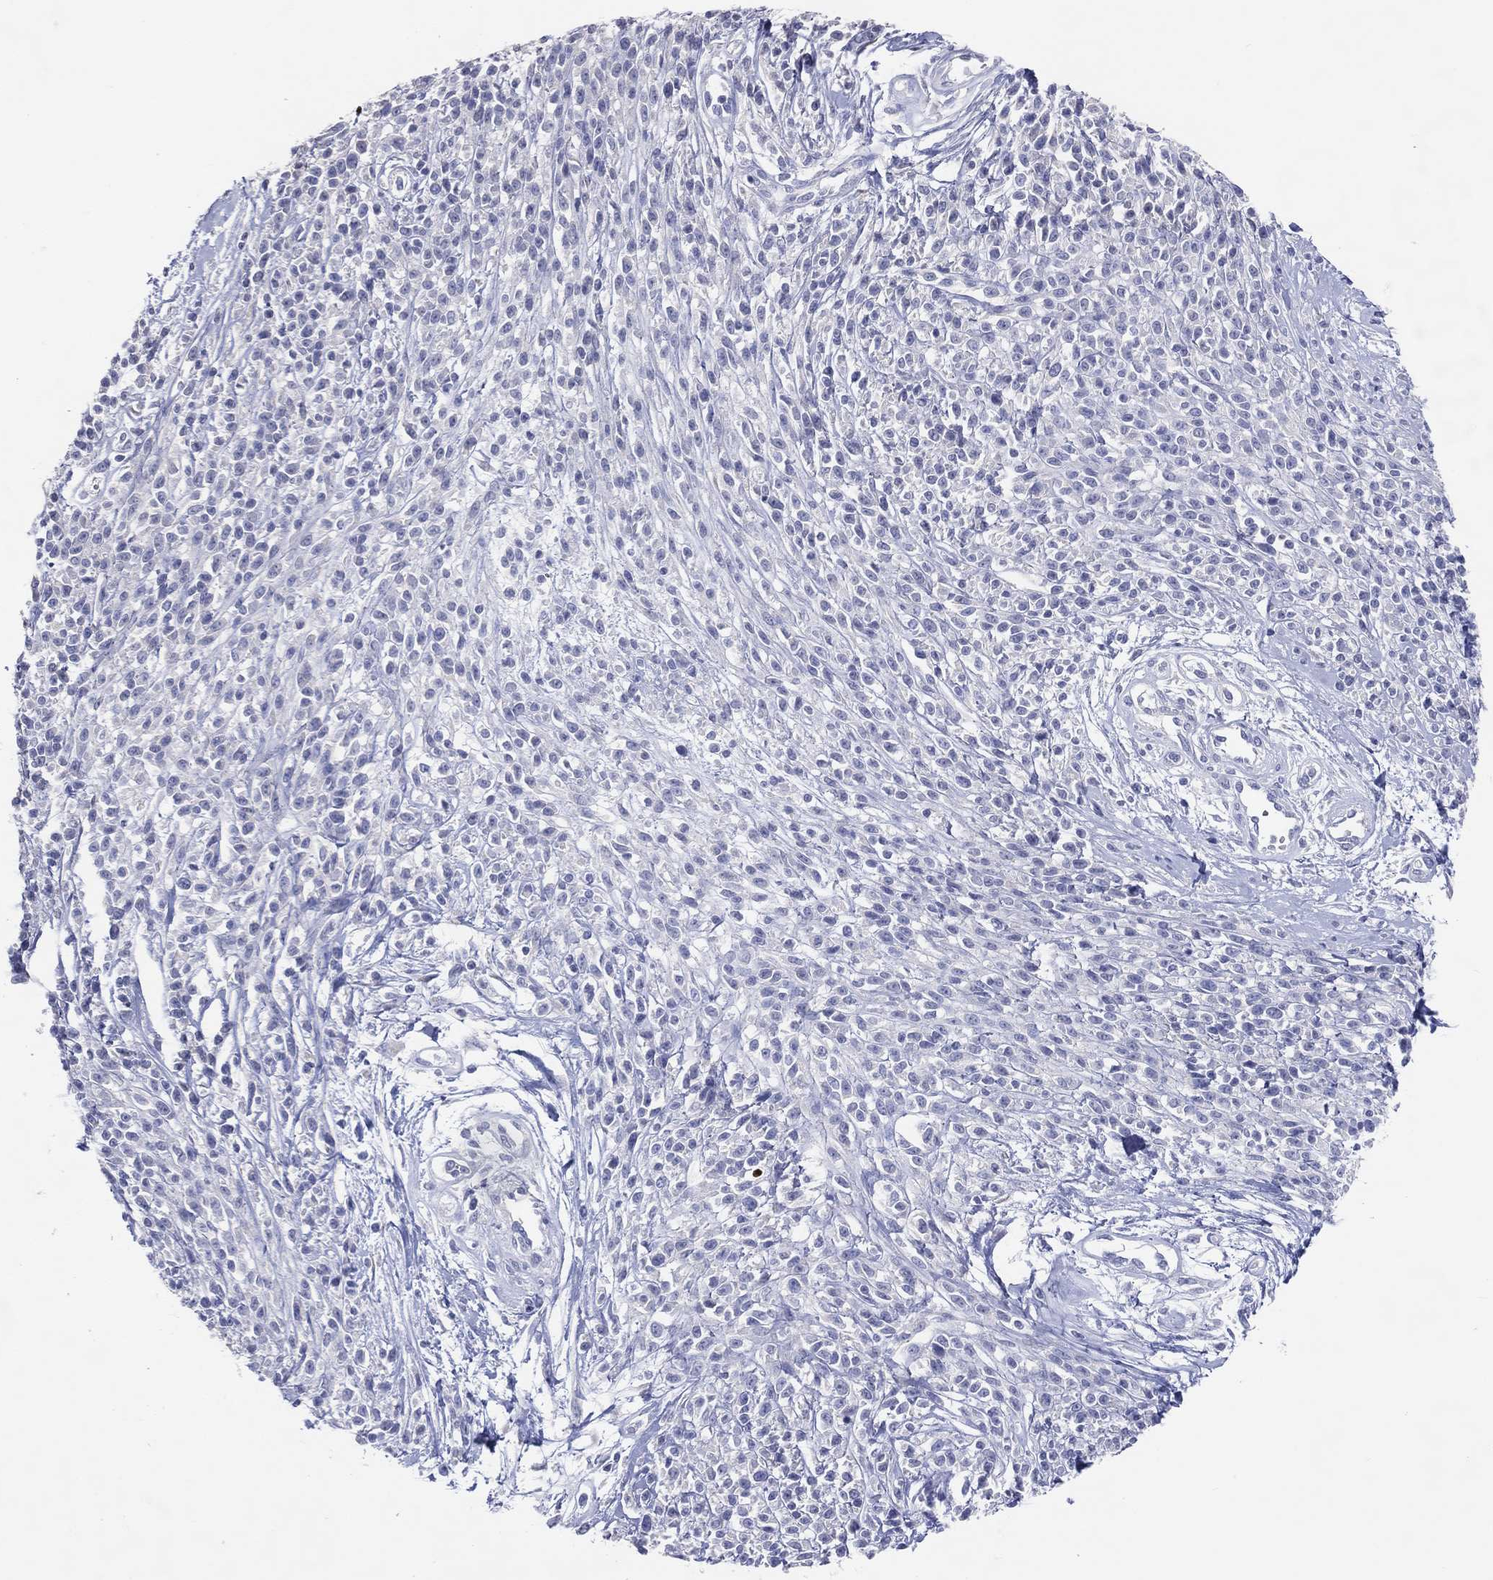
{"staining": {"intensity": "negative", "quantity": "none", "location": "none"}, "tissue": "melanoma", "cell_type": "Tumor cells", "image_type": "cancer", "snomed": [{"axis": "morphology", "description": "Malignant melanoma, NOS"}, {"axis": "topography", "description": "Skin"}, {"axis": "topography", "description": "Skin of trunk"}], "caption": "Protein analysis of malignant melanoma reveals no significant positivity in tumor cells.", "gene": "DNAH6", "patient": {"sex": "male", "age": 74}}